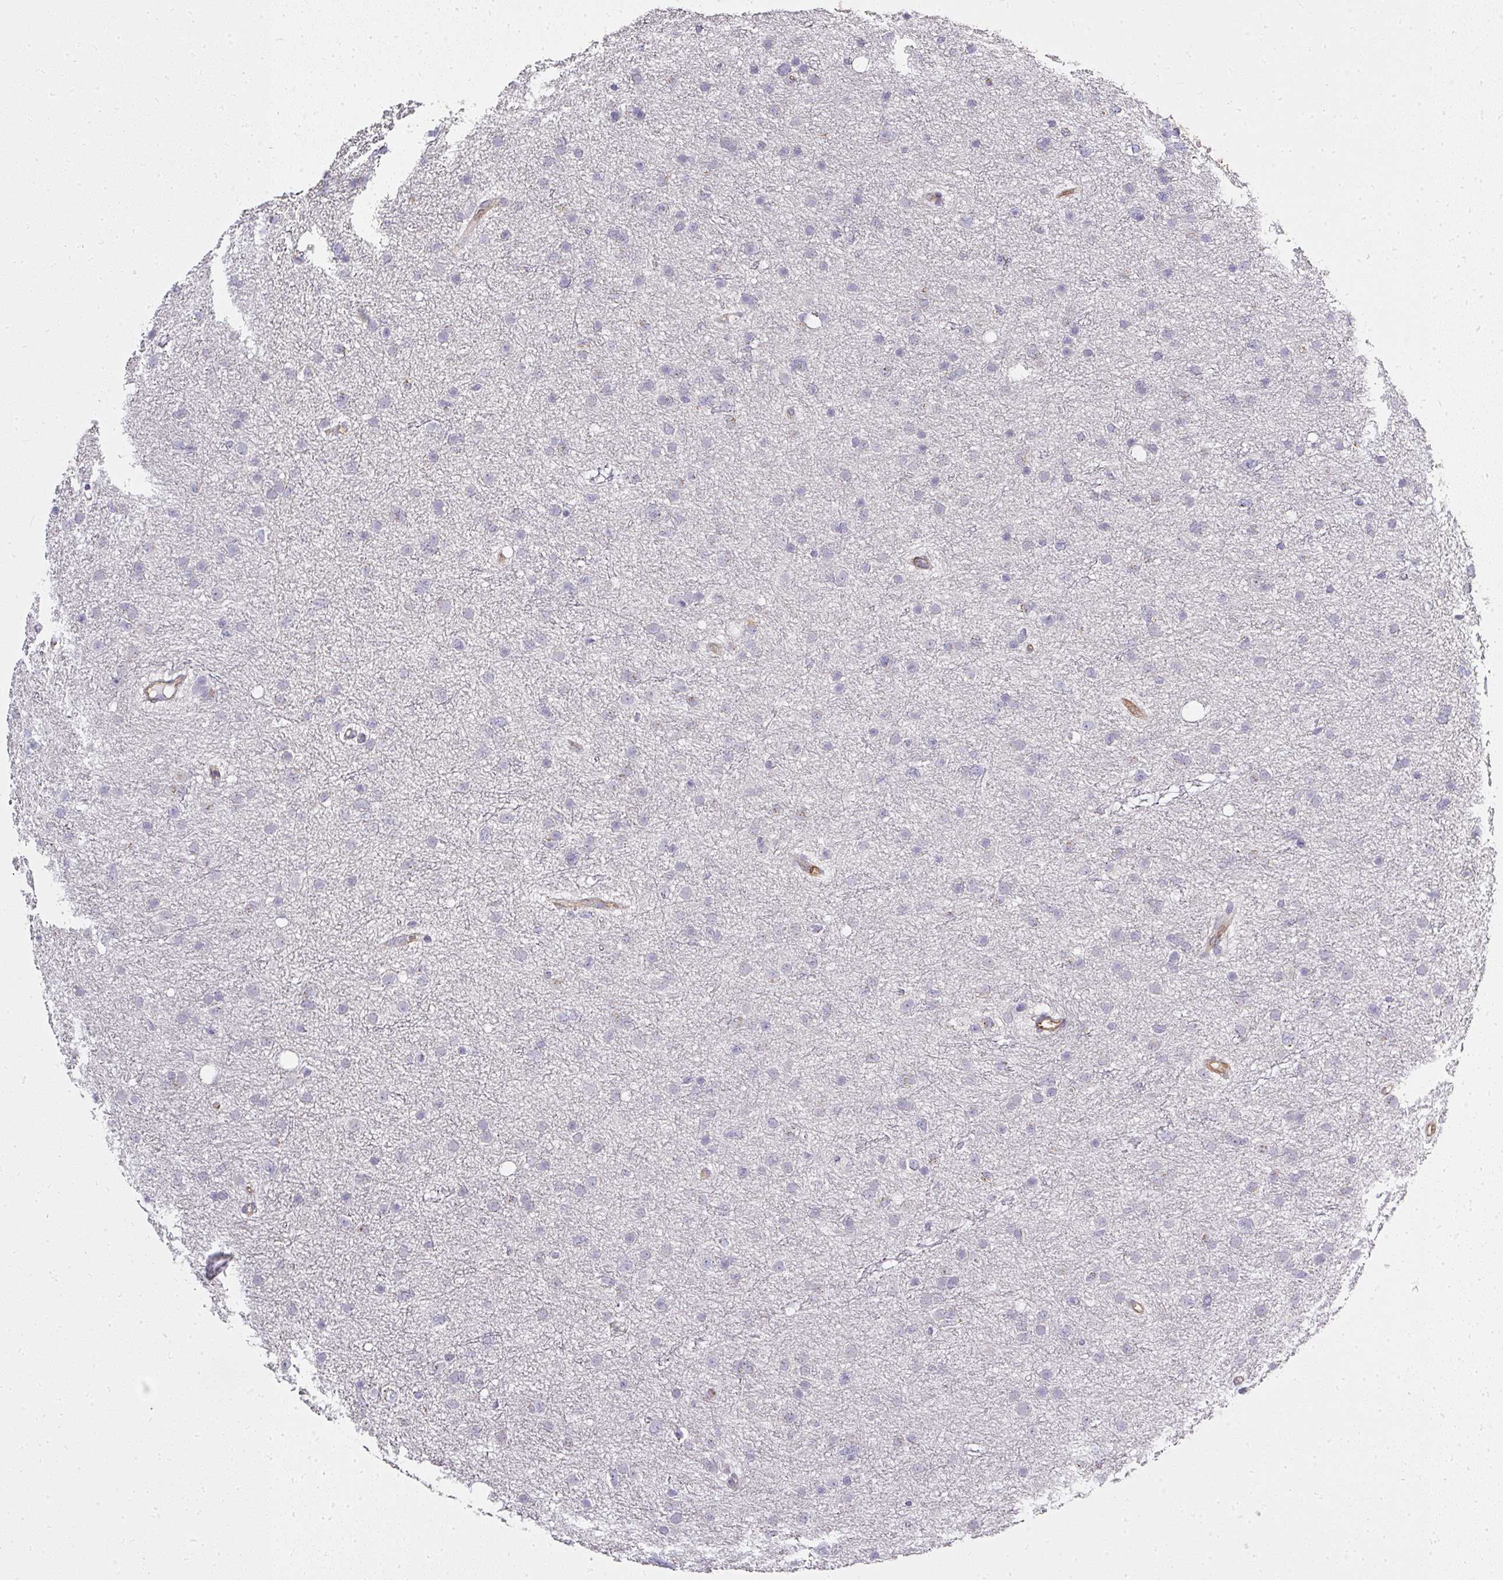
{"staining": {"intensity": "negative", "quantity": "none", "location": "none"}, "tissue": "glioma", "cell_type": "Tumor cells", "image_type": "cancer", "snomed": [{"axis": "morphology", "description": "Glioma, malignant, Low grade"}, {"axis": "topography", "description": "Cerebral cortex"}], "caption": "The micrograph shows no significant staining in tumor cells of glioma. (DAB immunohistochemistry with hematoxylin counter stain).", "gene": "ATP8B2", "patient": {"sex": "female", "age": 39}}